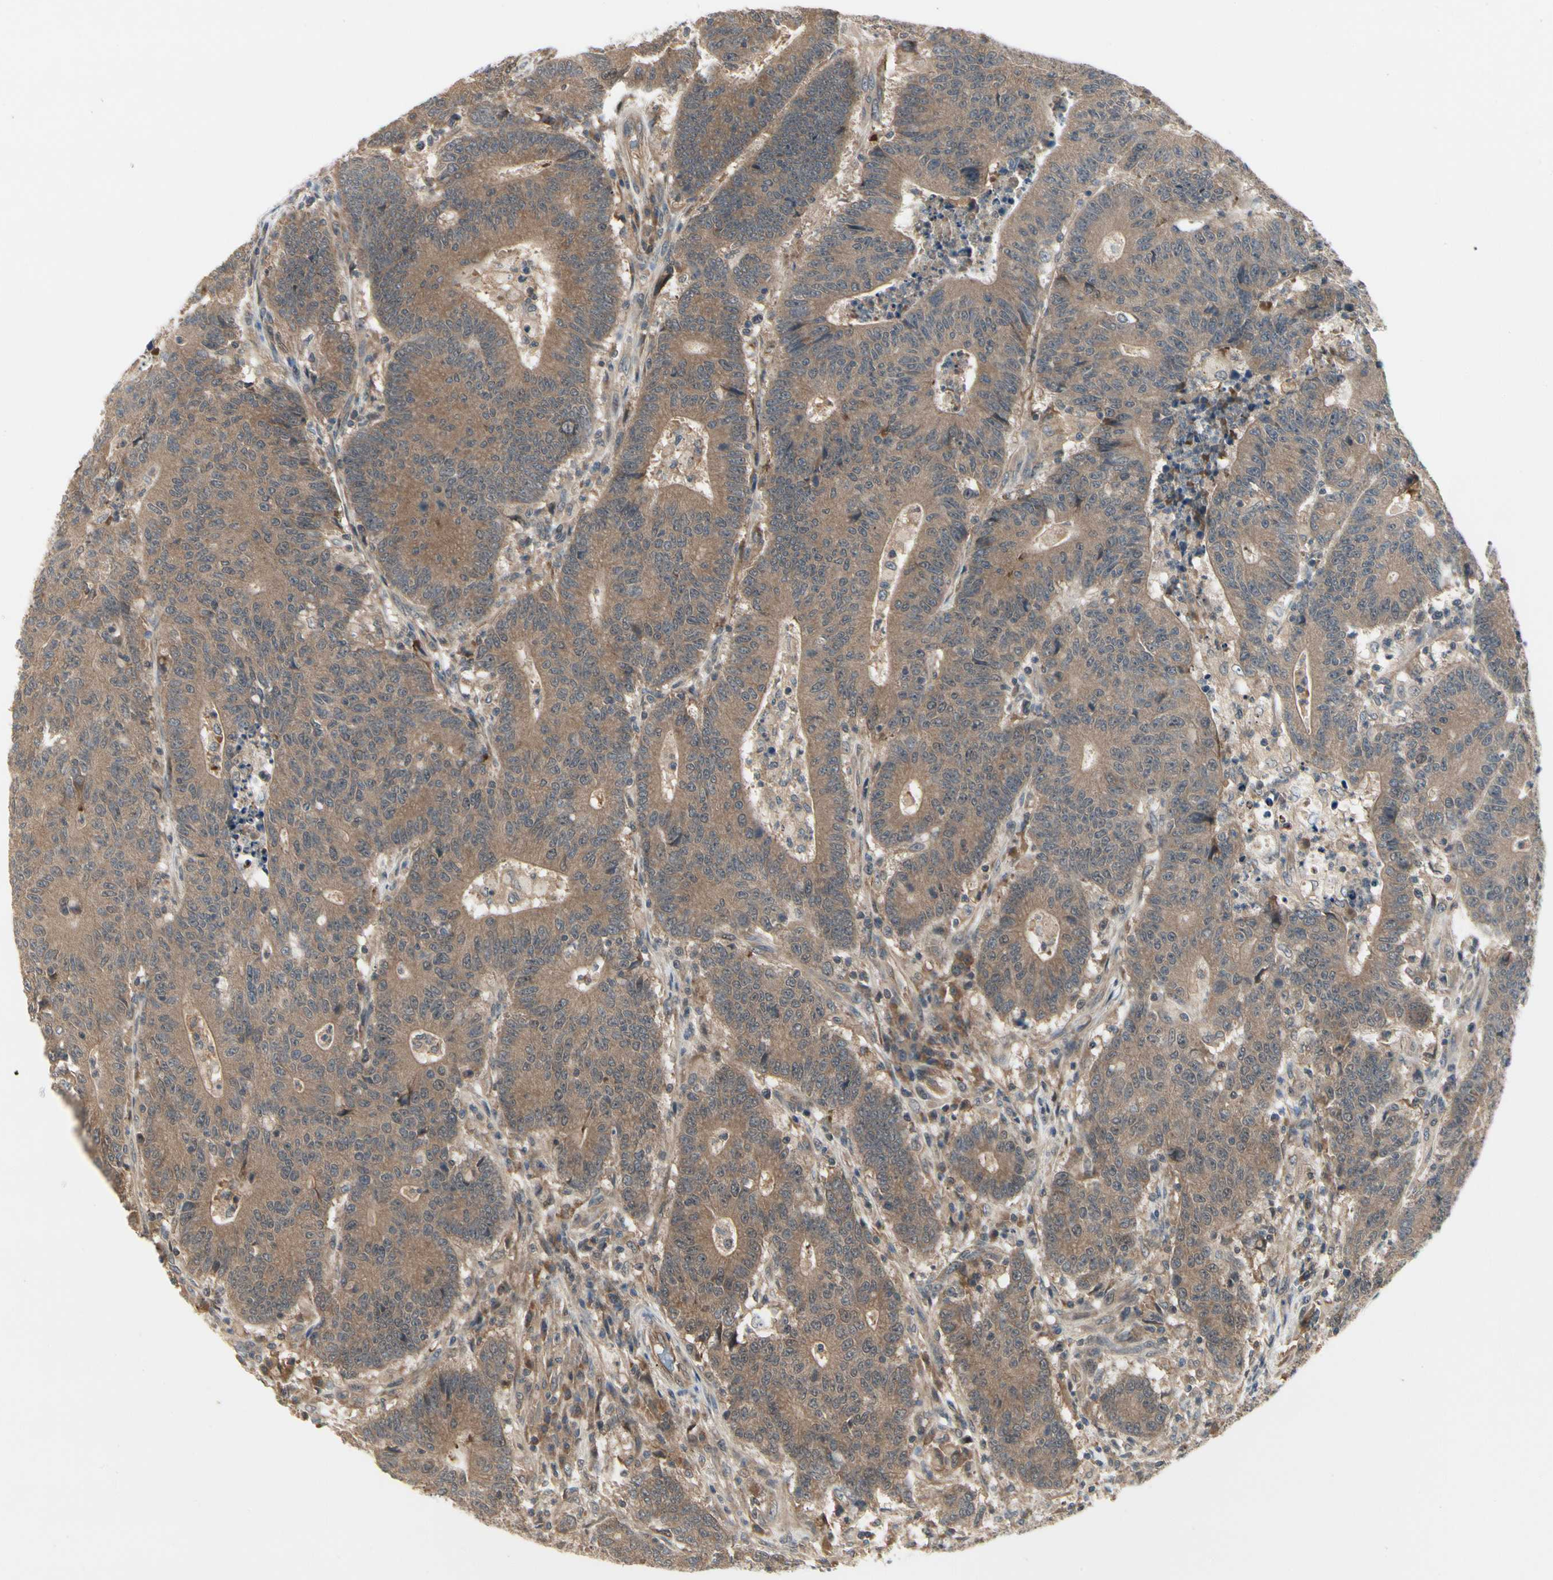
{"staining": {"intensity": "moderate", "quantity": ">75%", "location": "cytoplasmic/membranous"}, "tissue": "colorectal cancer", "cell_type": "Tumor cells", "image_type": "cancer", "snomed": [{"axis": "morphology", "description": "Normal tissue, NOS"}, {"axis": "morphology", "description": "Adenocarcinoma, NOS"}, {"axis": "topography", "description": "Colon"}], "caption": "This is an image of IHC staining of colorectal adenocarcinoma, which shows moderate expression in the cytoplasmic/membranous of tumor cells.", "gene": "RNF14", "patient": {"sex": "female", "age": 75}}